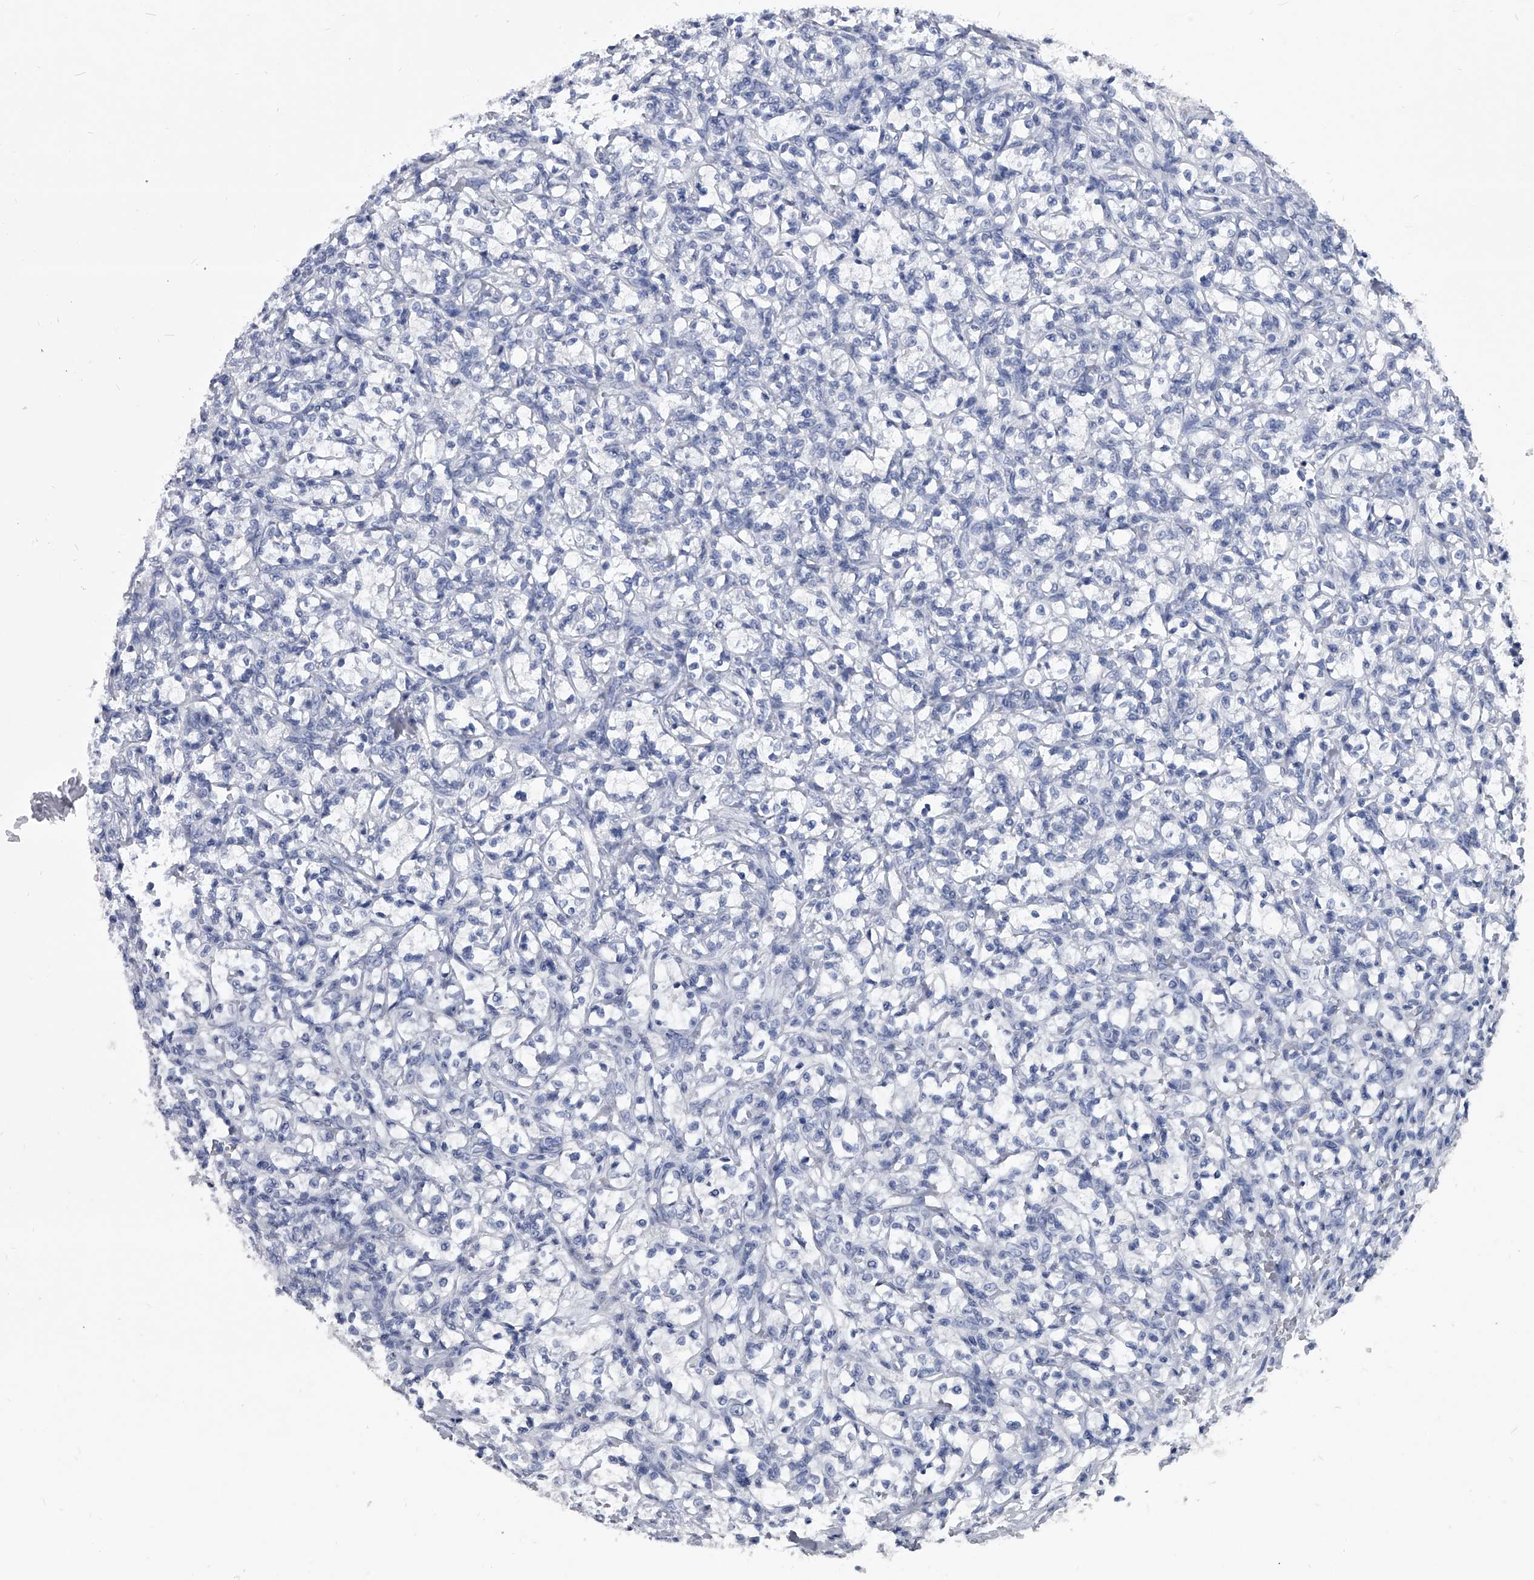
{"staining": {"intensity": "negative", "quantity": "none", "location": "none"}, "tissue": "renal cancer", "cell_type": "Tumor cells", "image_type": "cancer", "snomed": [{"axis": "morphology", "description": "Adenocarcinoma, NOS"}, {"axis": "topography", "description": "Kidney"}], "caption": "Tumor cells show no significant protein positivity in renal cancer (adenocarcinoma).", "gene": "BCAS1", "patient": {"sex": "female", "age": 69}}